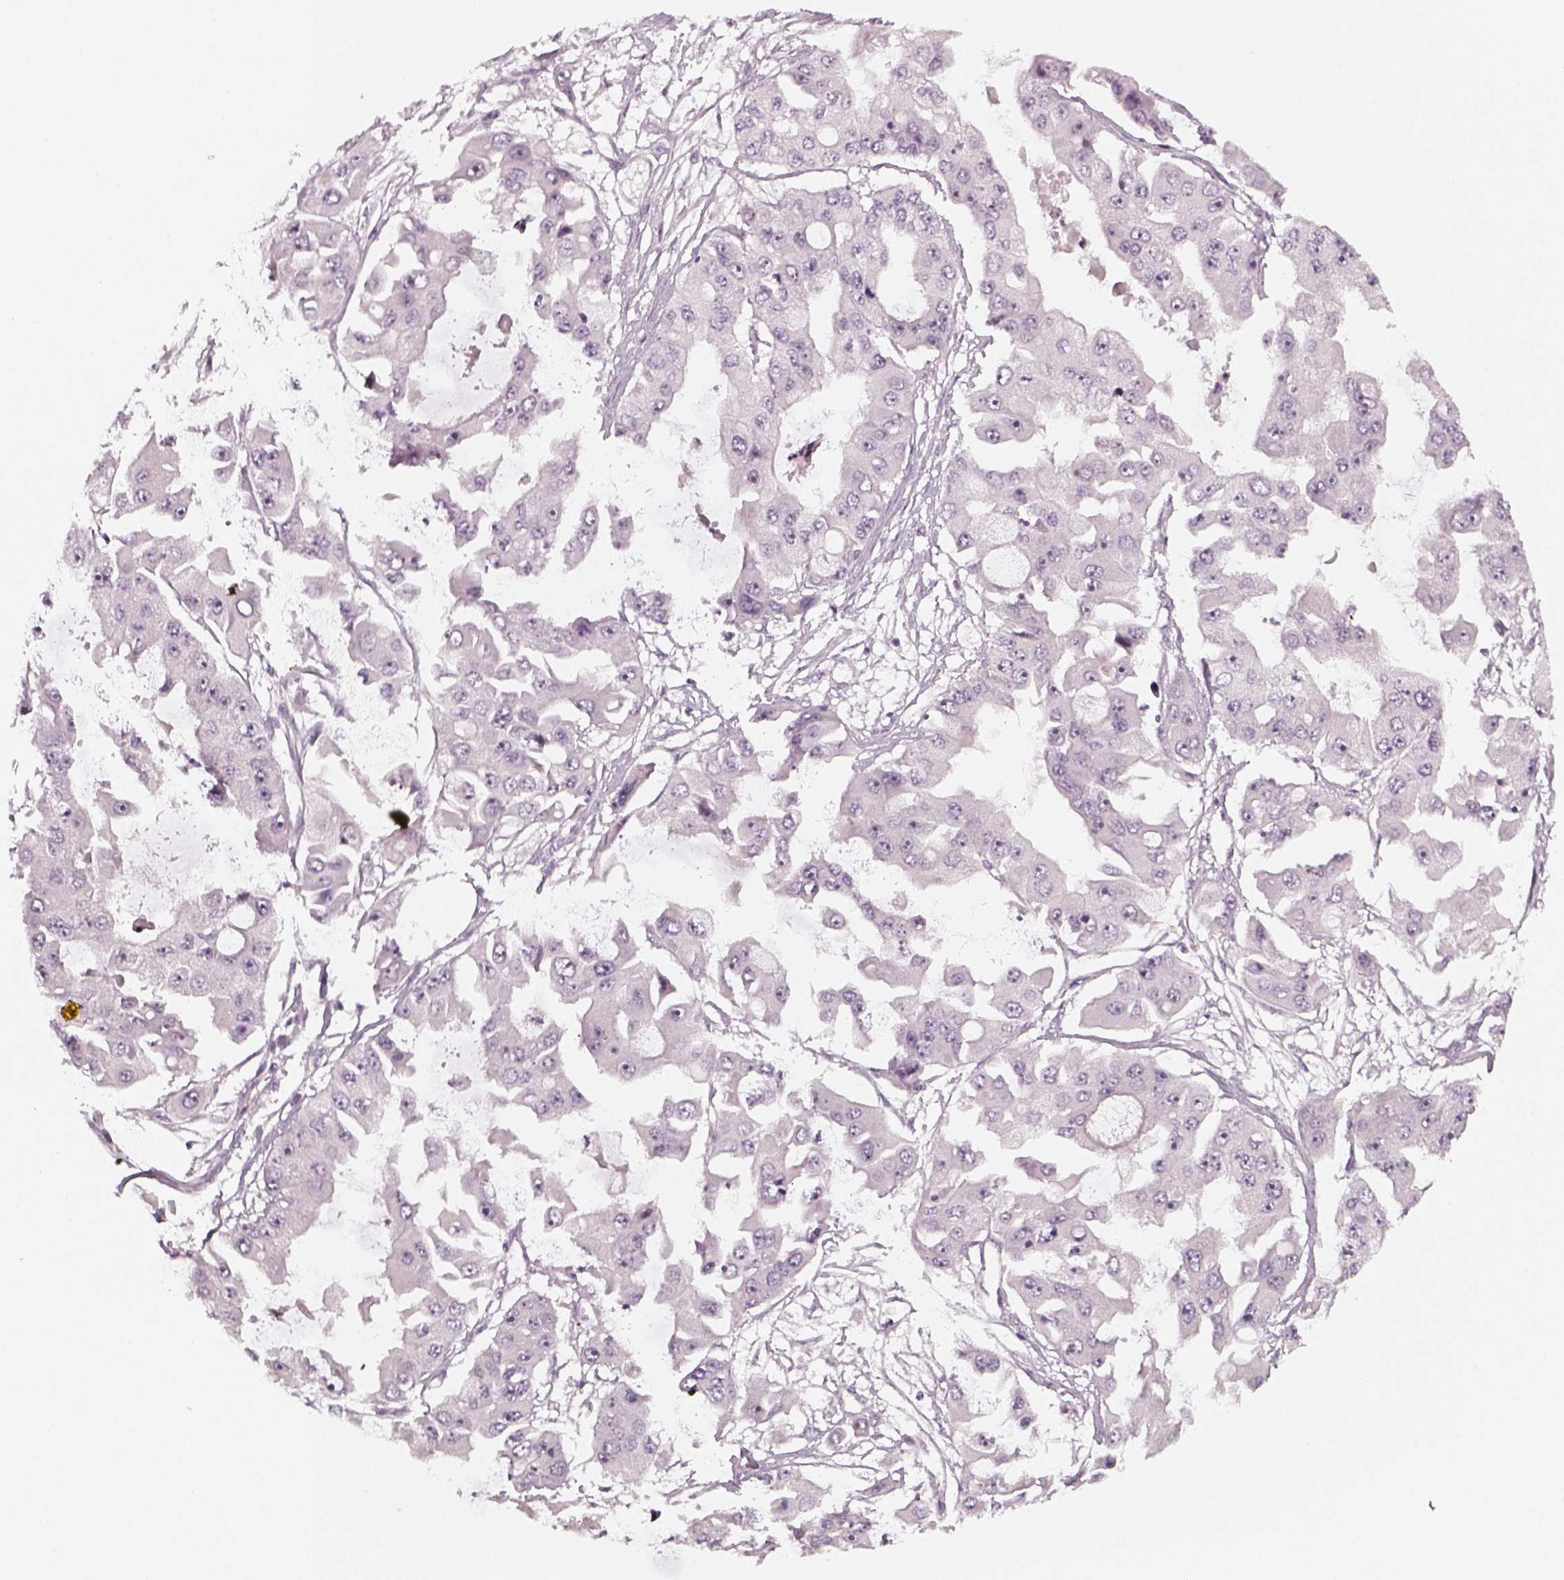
{"staining": {"intensity": "negative", "quantity": "none", "location": "none"}, "tissue": "ovarian cancer", "cell_type": "Tumor cells", "image_type": "cancer", "snomed": [{"axis": "morphology", "description": "Cystadenocarcinoma, serous, NOS"}, {"axis": "topography", "description": "Ovary"}], "caption": "Tumor cells show no significant positivity in ovarian cancer.", "gene": "PNMT", "patient": {"sex": "female", "age": 56}}